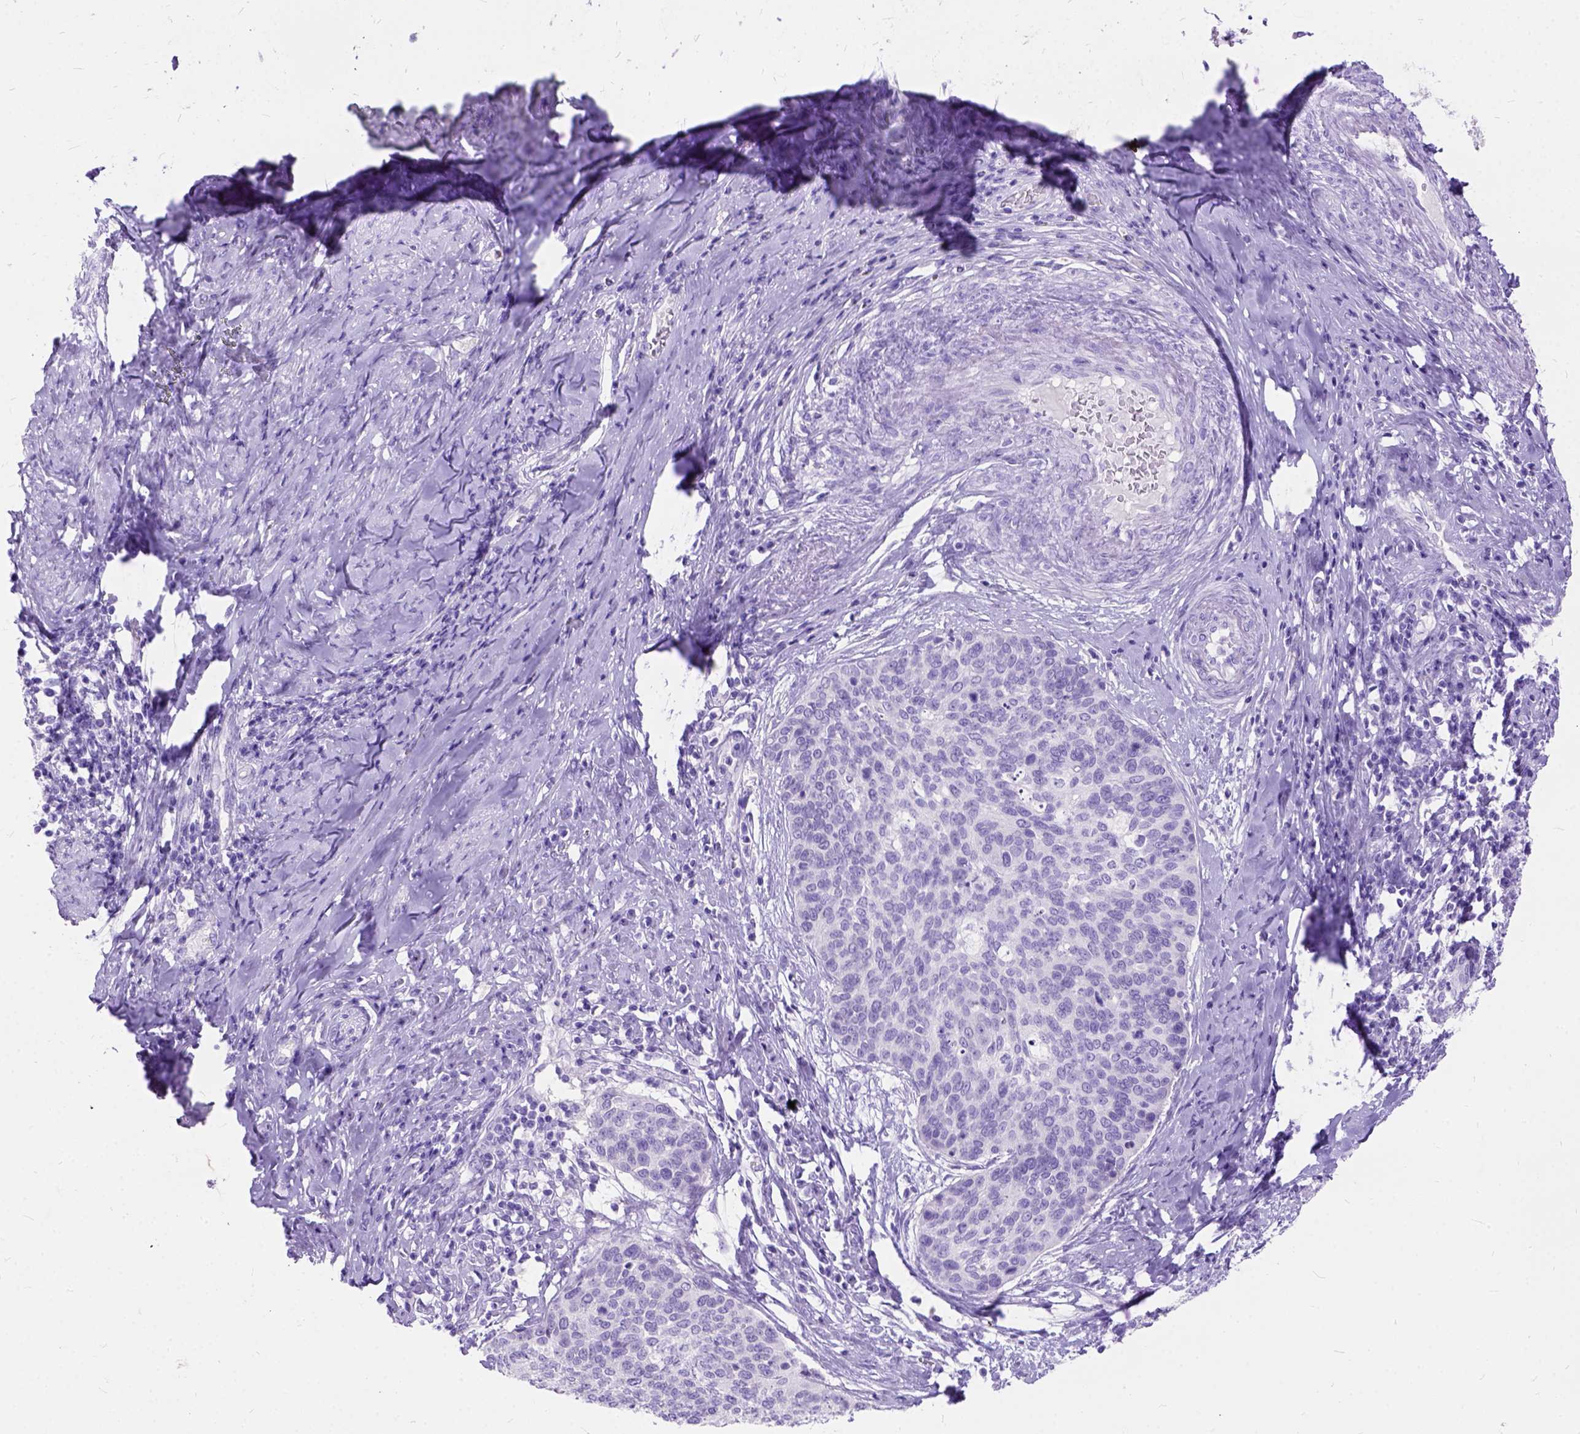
{"staining": {"intensity": "negative", "quantity": "none", "location": "none"}, "tissue": "cervical cancer", "cell_type": "Tumor cells", "image_type": "cancer", "snomed": [{"axis": "morphology", "description": "Squamous cell carcinoma, NOS"}, {"axis": "topography", "description": "Cervix"}], "caption": "Protein analysis of squamous cell carcinoma (cervical) displays no significant expression in tumor cells.", "gene": "C1QTNF3", "patient": {"sex": "female", "age": 69}}